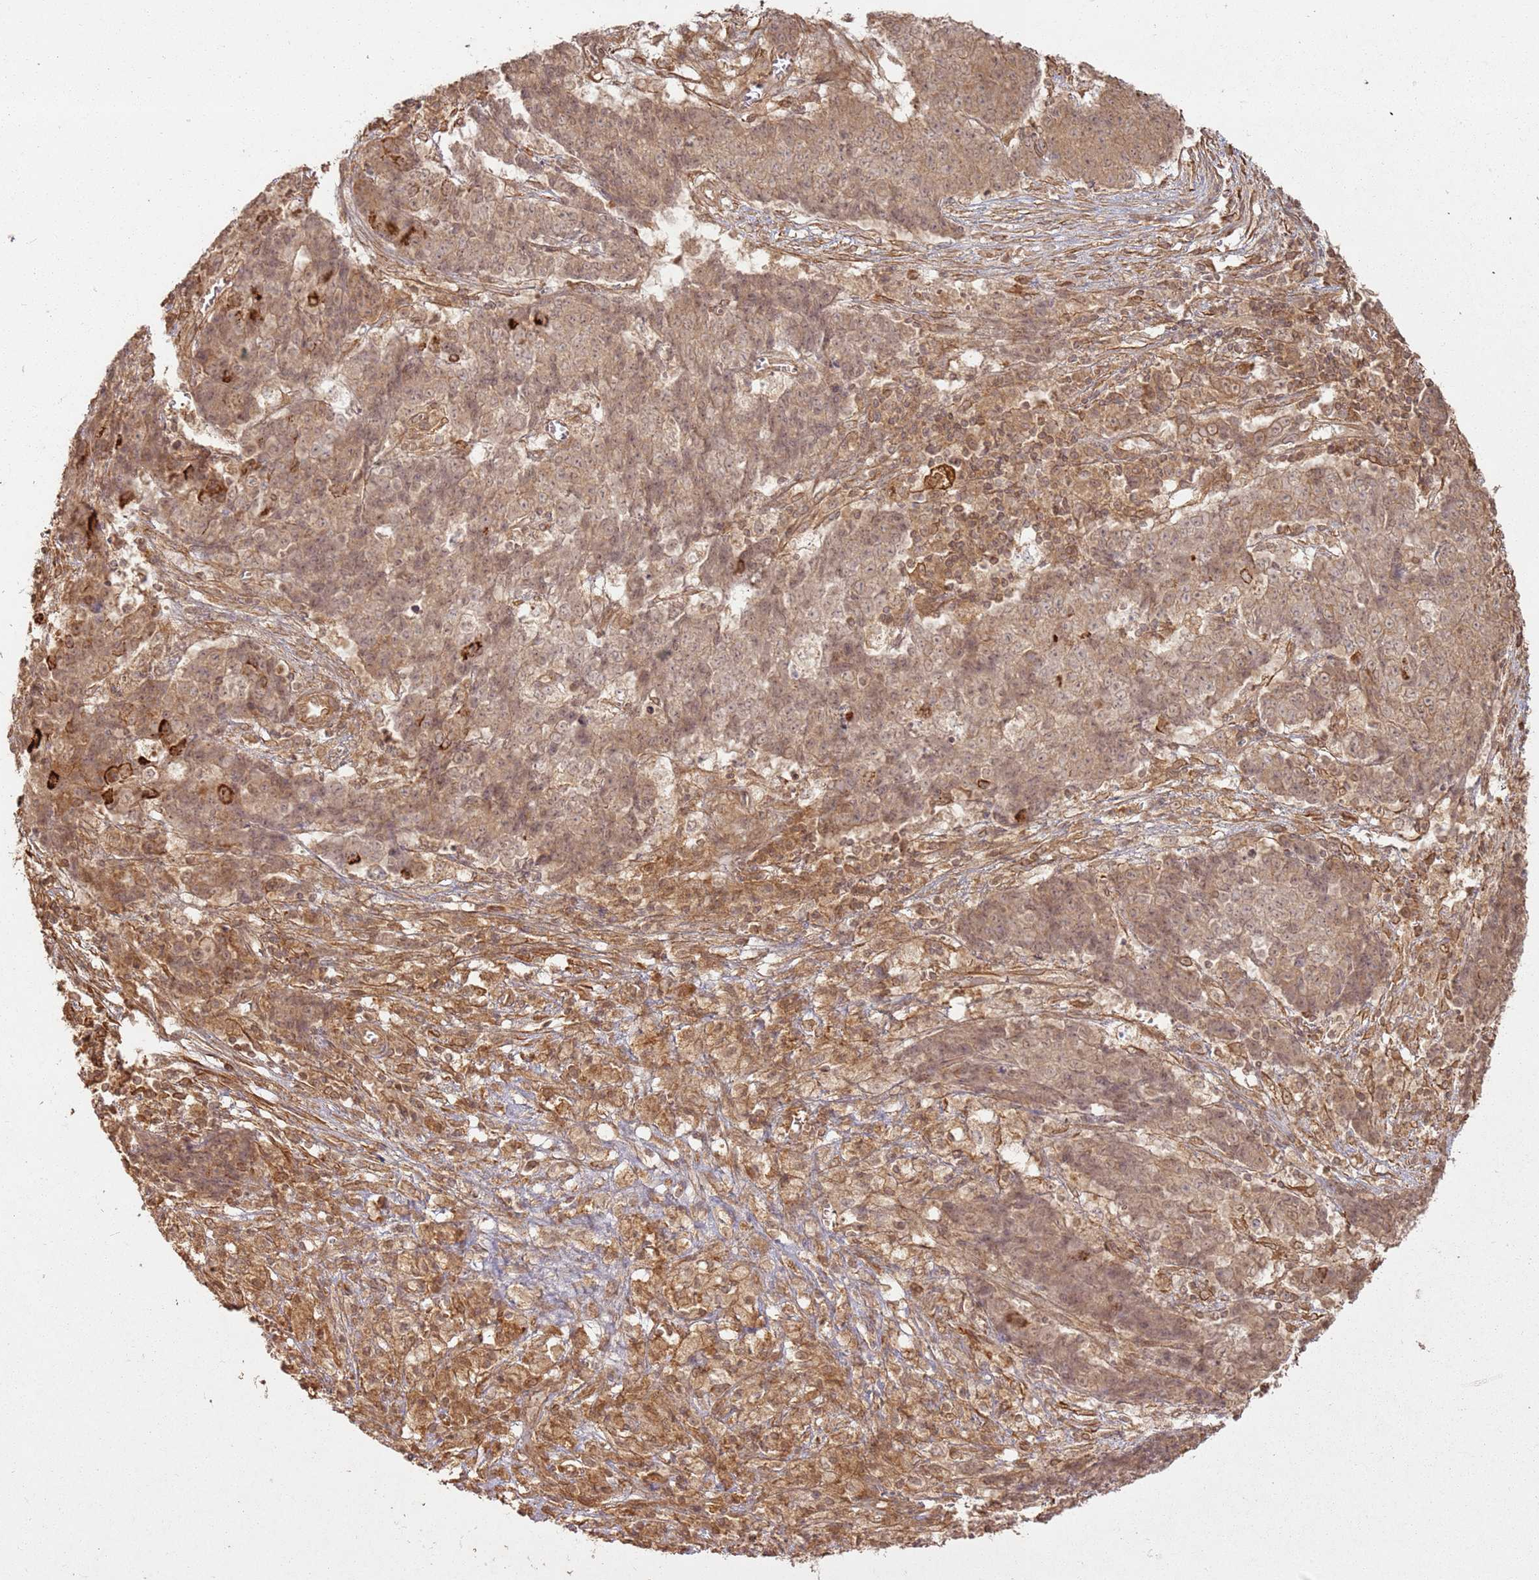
{"staining": {"intensity": "weak", "quantity": ">75%", "location": "cytoplasmic/membranous,nuclear"}, "tissue": "ovarian cancer", "cell_type": "Tumor cells", "image_type": "cancer", "snomed": [{"axis": "morphology", "description": "Carcinoma, endometroid"}, {"axis": "topography", "description": "Ovary"}], "caption": "Protein expression analysis of human endometroid carcinoma (ovarian) reveals weak cytoplasmic/membranous and nuclear expression in about >75% of tumor cells.", "gene": "ZNF776", "patient": {"sex": "female", "age": 42}}